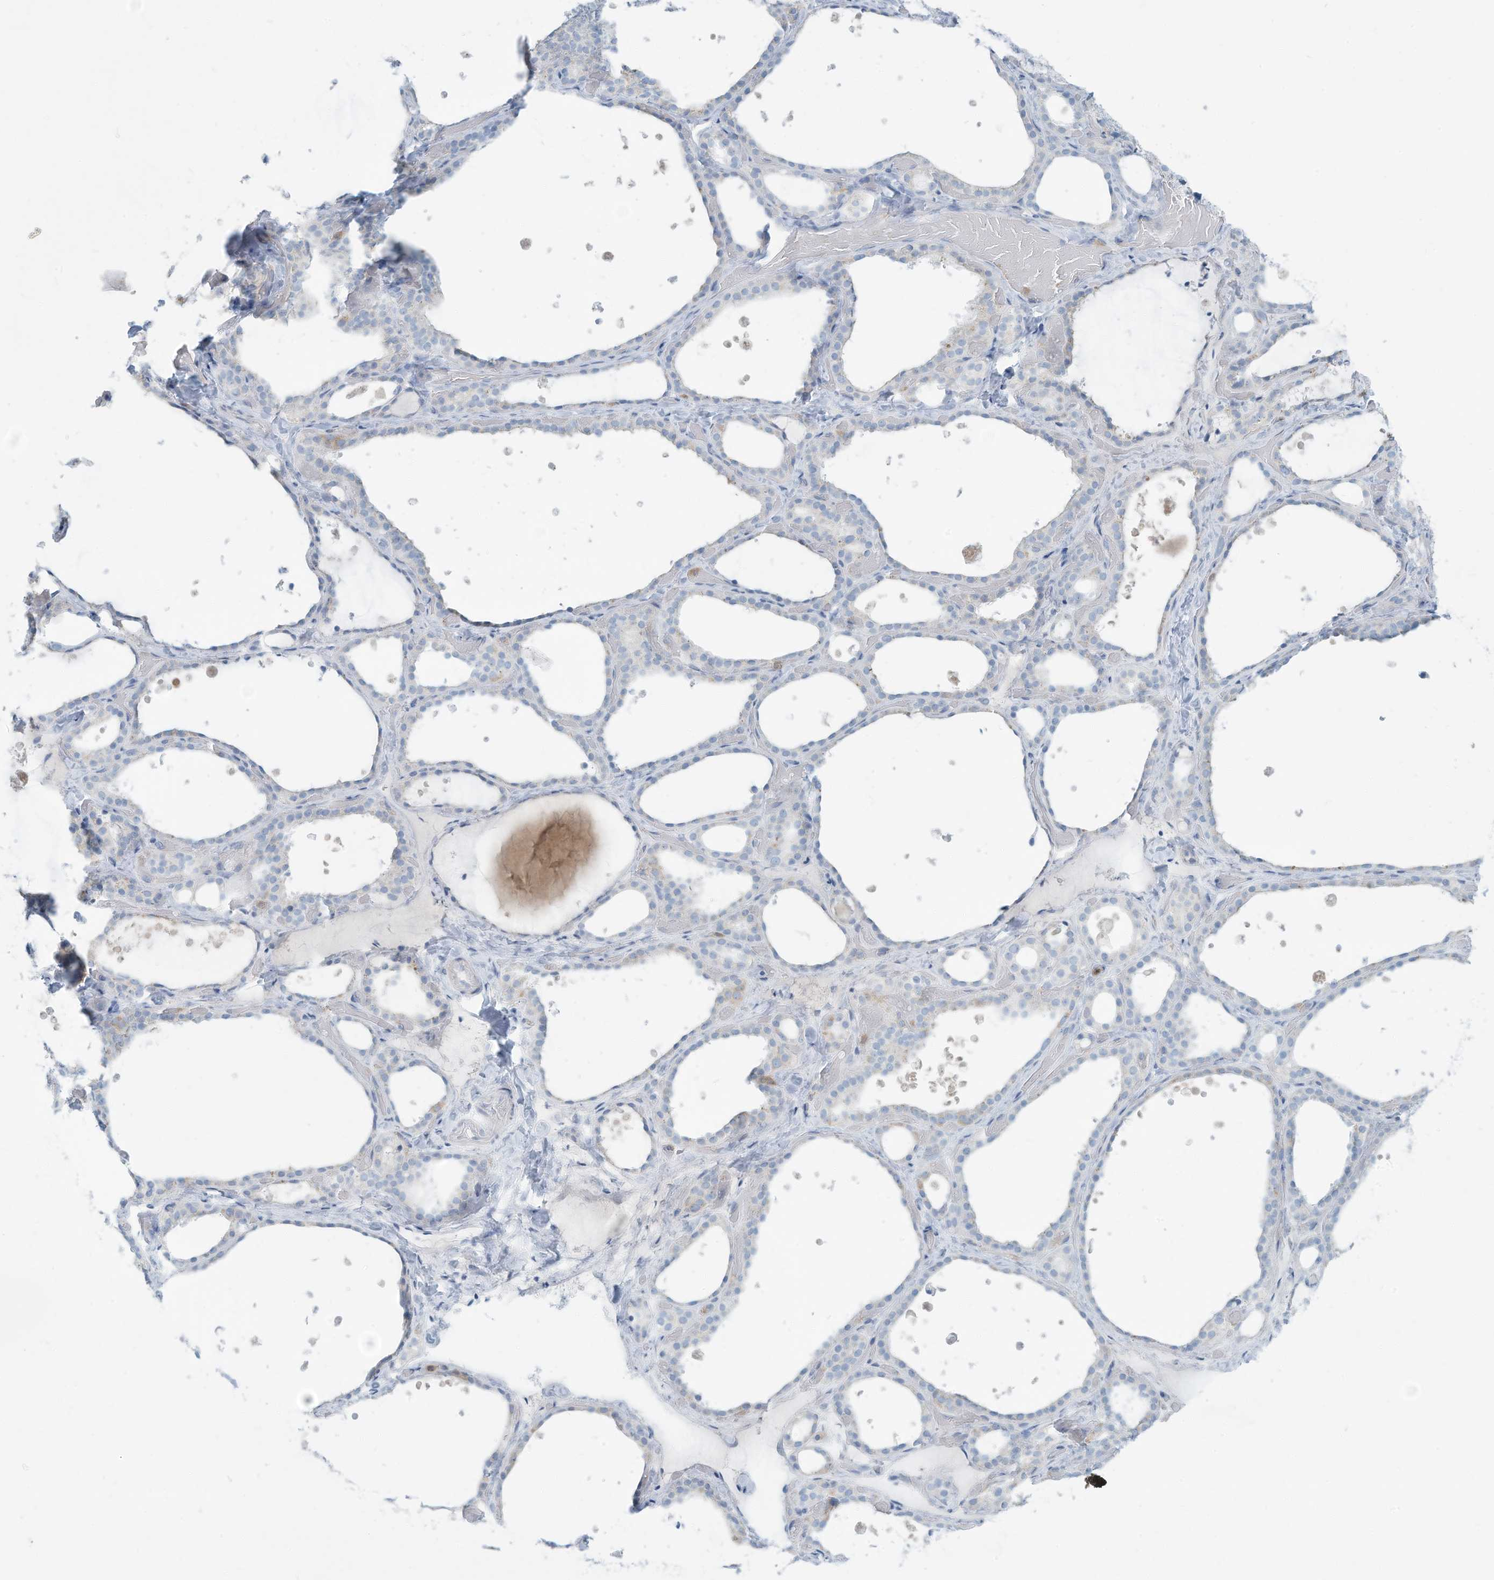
{"staining": {"intensity": "negative", "quantity": "none", "location": "none"}, "tissue": "thyroid gland", "cell_type": "Glandular cells", "image_type": "normal", "snomed": [{"axis": "morphology", "description": "Normal tissue, NOS"}, {"axis": "topography", "description": "Thyroid gland"}], "caption": "Immunohistochemical staining of normal thyroid gland demonstrates no significant positivity in glandular cells.", "gene": "ERI2", "patient": {"sex": "female", "age": 44}}